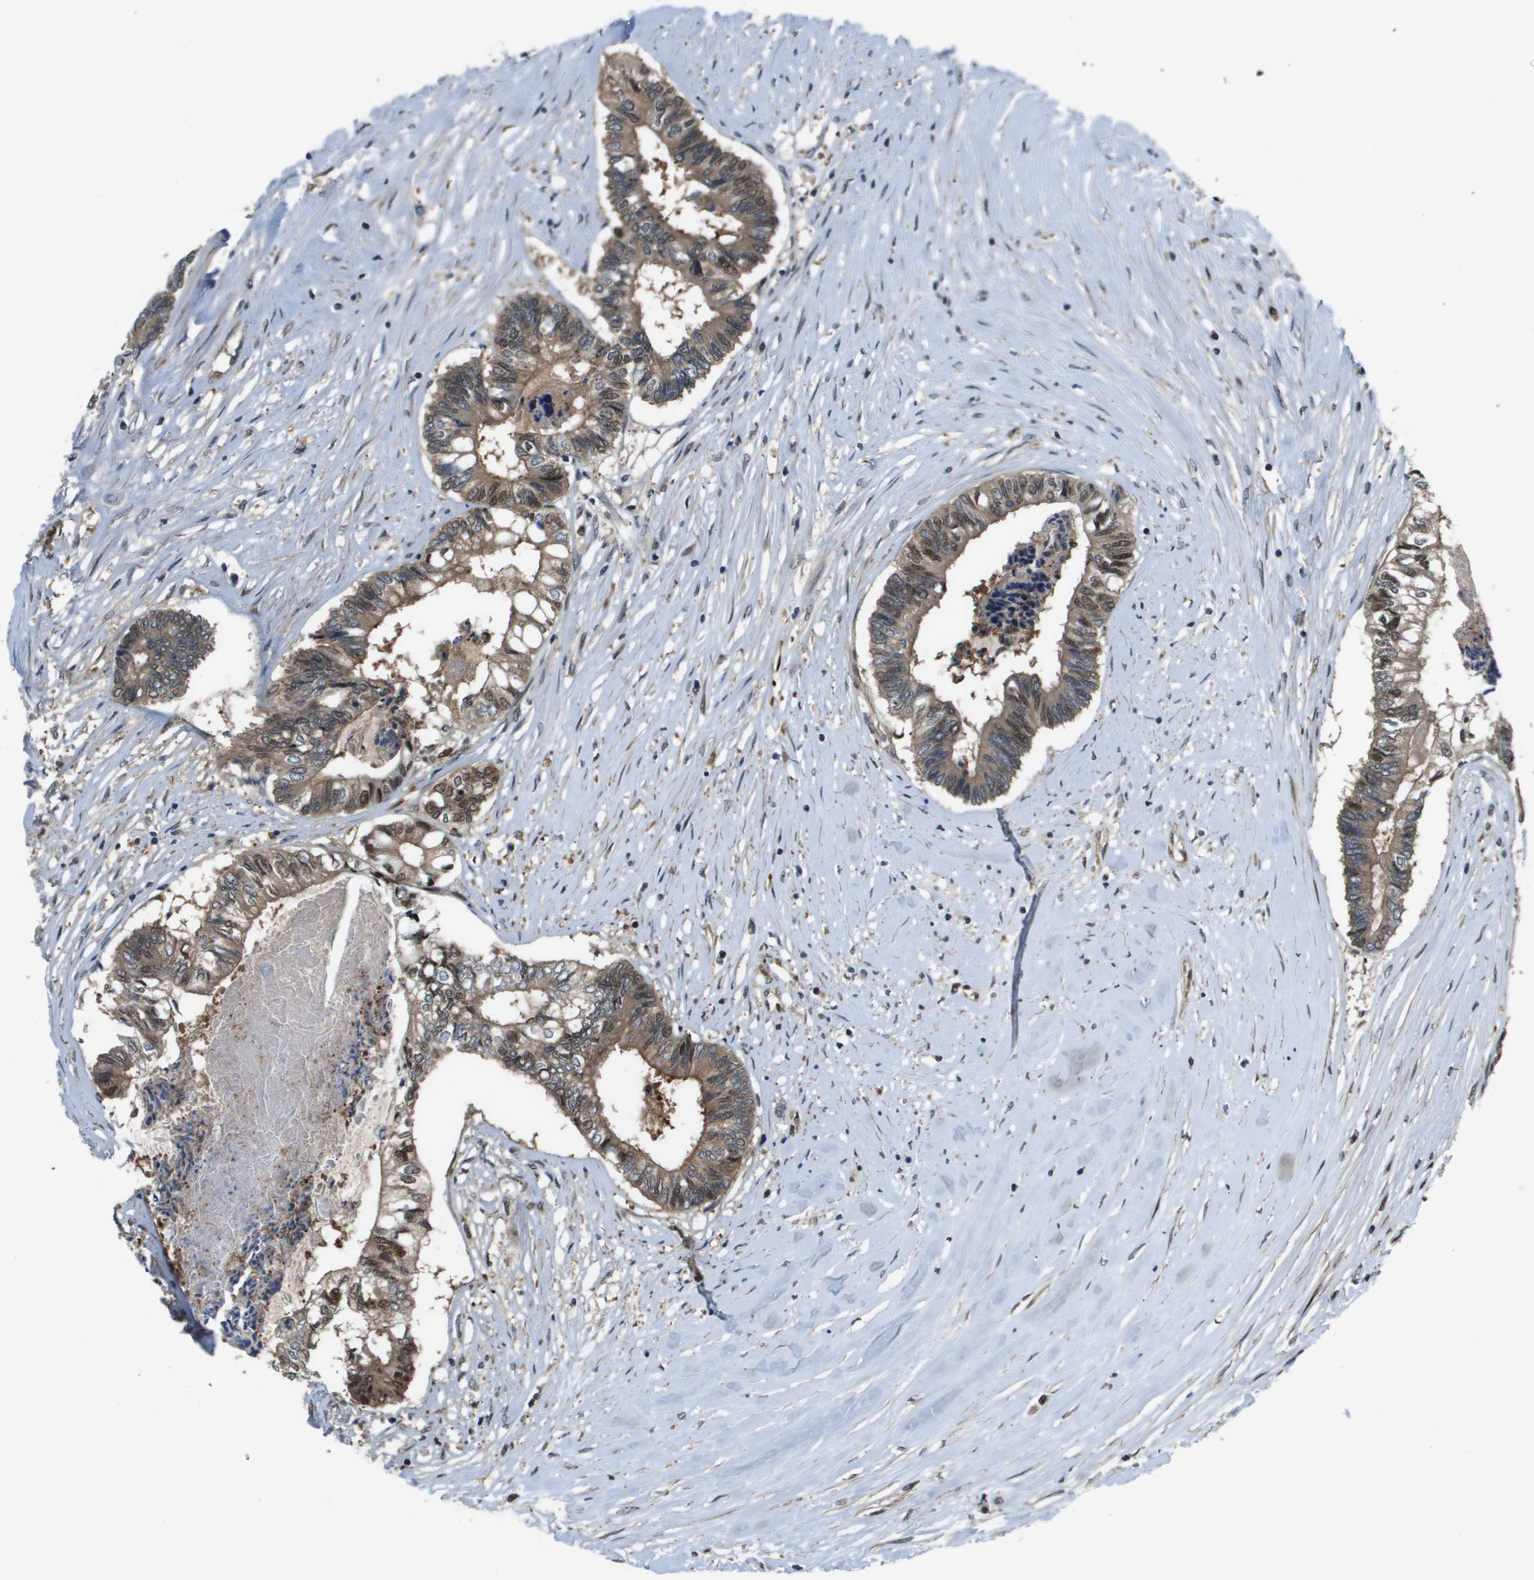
{"staining": {"intensity": "moderate", "quantity": ">75%", "location": "cytoplasmic/membranous,nuclear"}, "tissue": "colorectal cancer", "cell_type": "Tumor cells", "image_type": "cancer", "snomed": [{"axis": "morphology", "description": "Adenocarcinoma, NOS"}, {"axis": "topography", "description": "Rectum"}], "caption": "Human colorectal cancer stained with a brown dye shows moderate cytoplasmic/membranous and nuclear positive staining in approximately >75% of tumor cells.", "gene": "ENPP5", "patient": {"sex": "male", "age": 63}}